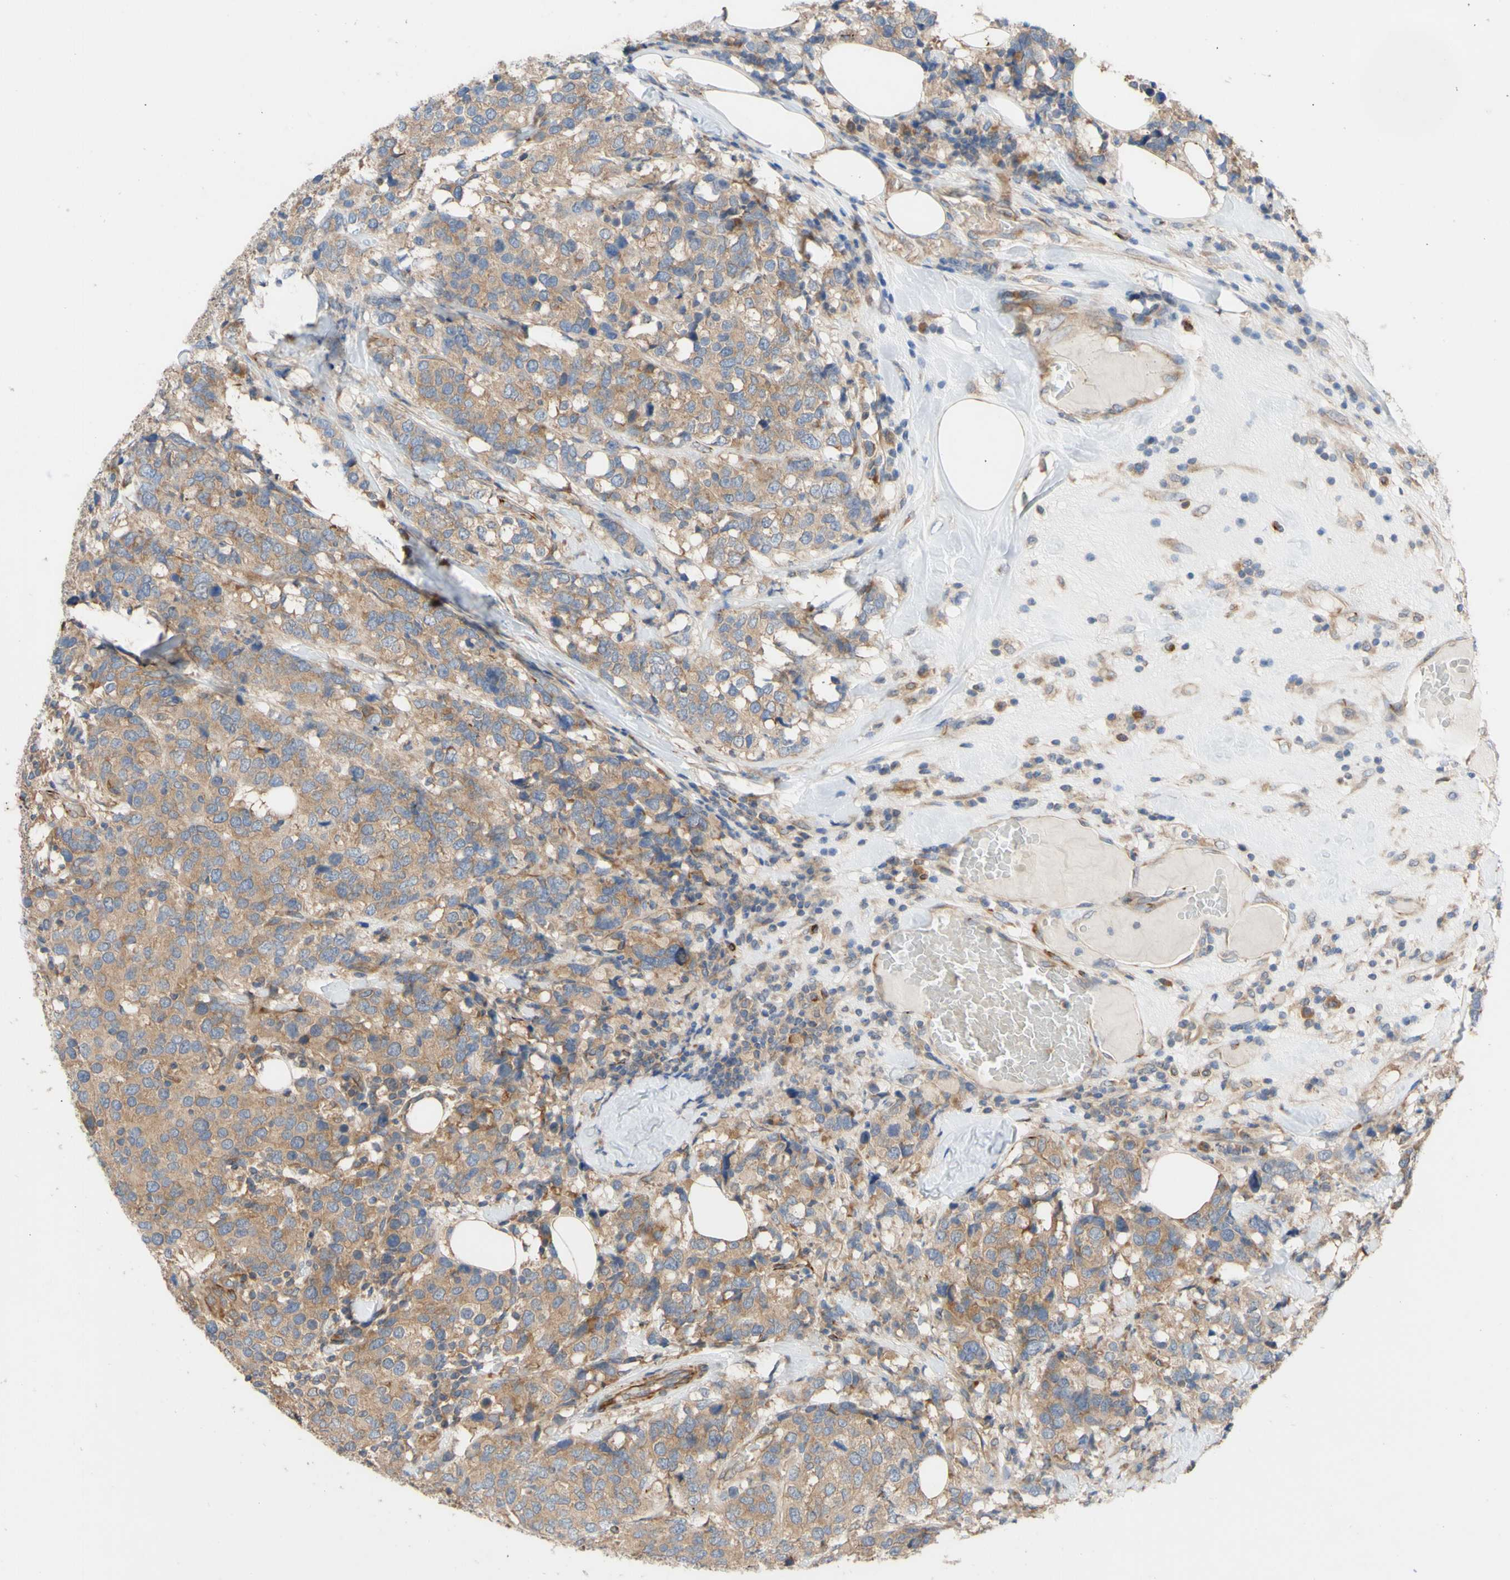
{"staining": {"intensity": "moderate", "quantity": ">75%", "location": "cytoplasmic/membranous"}, "tissue": "breast cancer", "cell_type": "Tumor cells", "image_type": "cancer", "snomed": [{"axis": "morphology", "description": "Lobular carcinoma"}, {"axis": "topography", "description": "Breast"}], "caption": "A photomicrograph of breast cancer stained for a protein exhibits moderate cytoplasmic/membranous brown staining in tumor cells.", "gene": "EIF2S3", "patient": {"sex": "female", "age": 59}}